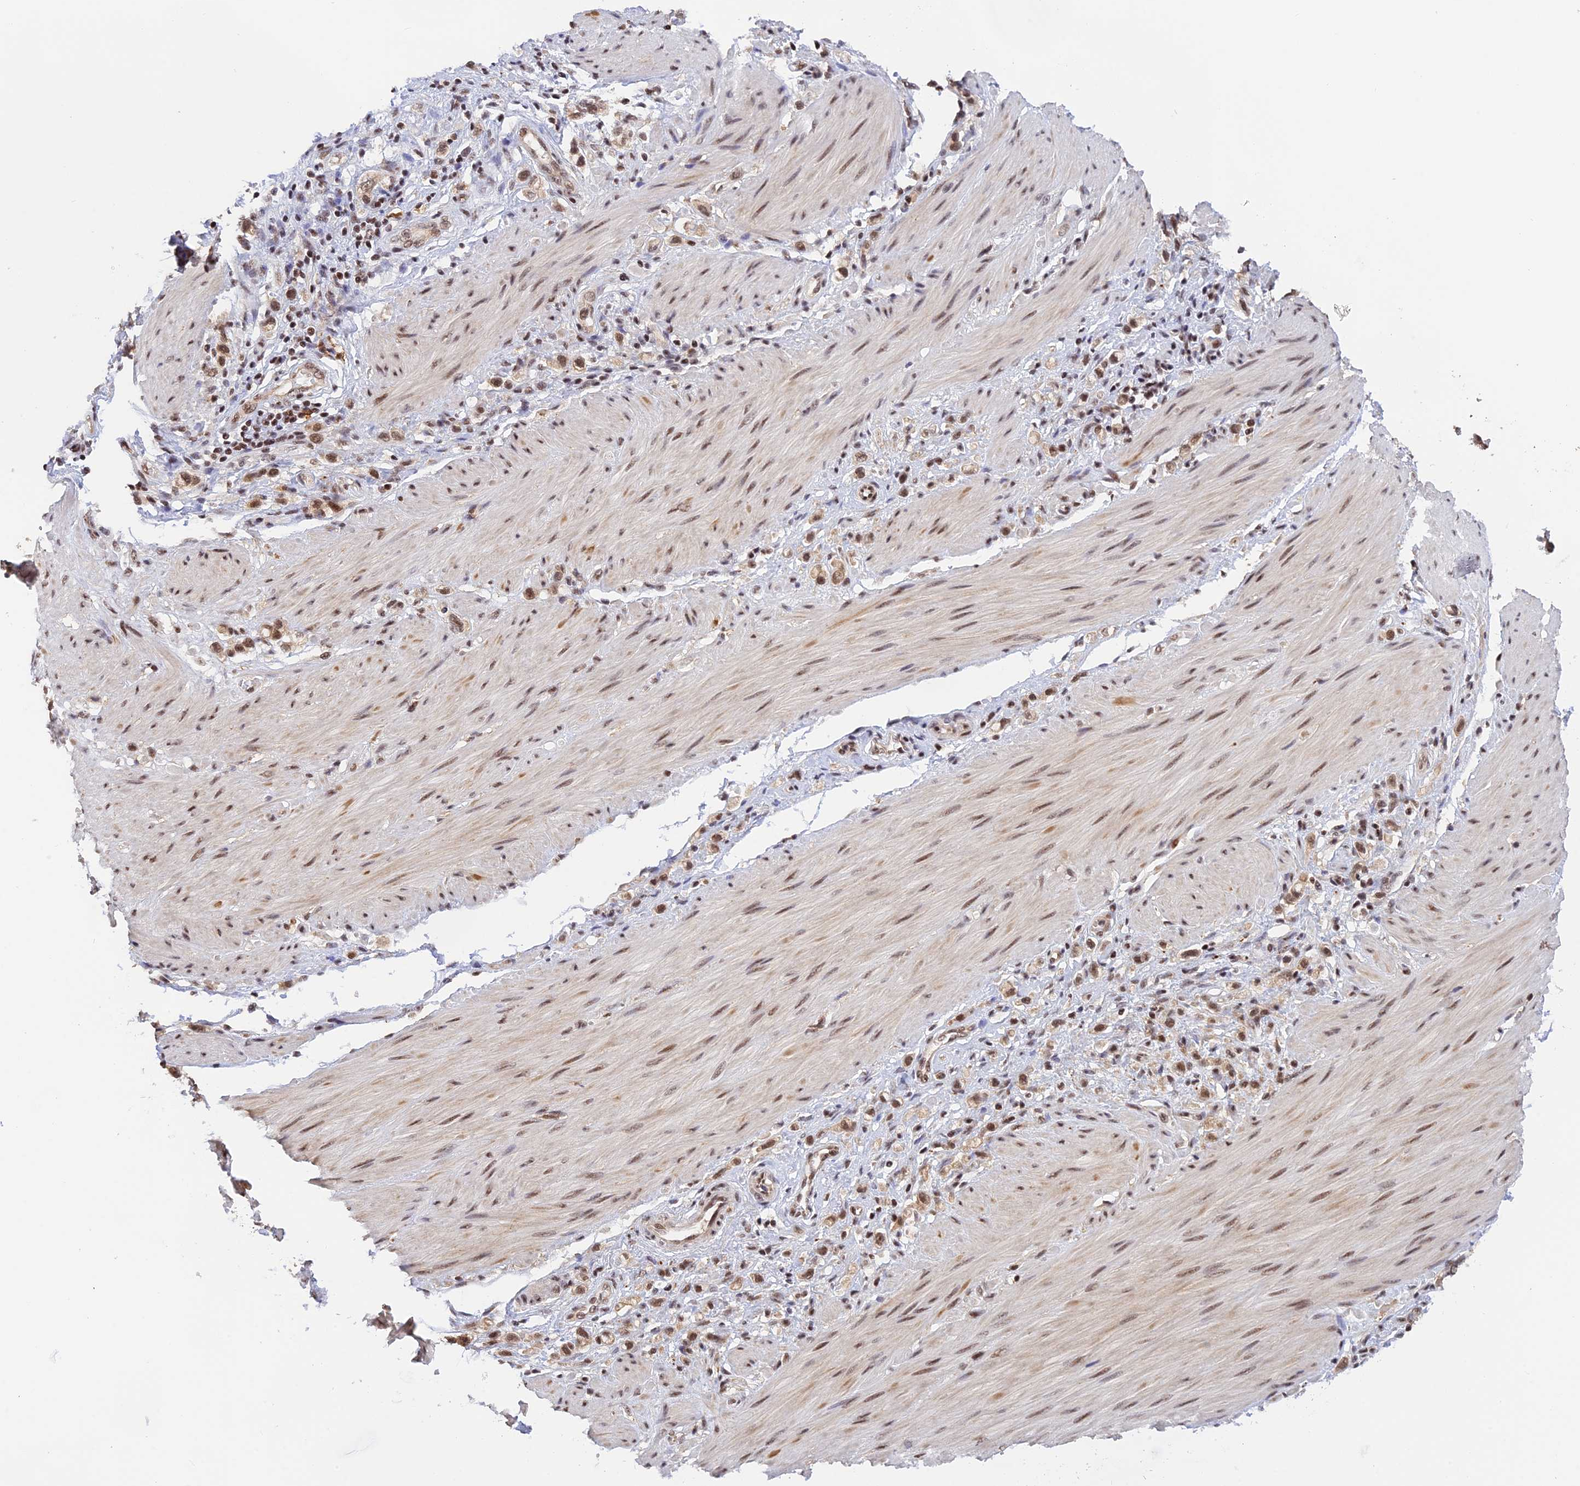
{"staining": {"intensity": "moderate", "quantity": ">75%", "location": "nuclear"}, "tissue": "stomach cancer", "cell_type": "Tumor cells", "image_type": "cancer", "snomed": [{"axis": "morphology", "description": "Adenocarcinoma, NOS"}, {"axis": "topography", "description": "Stomach"}], "caption": "Immunohistochemistry (IHC) of stomach adenocarcinoma shows medium levels of moderate nuclear positivity in about >75% of tumor cells.", "gene": "THAP11", "patient": {"sex": "female", "age": 65}}